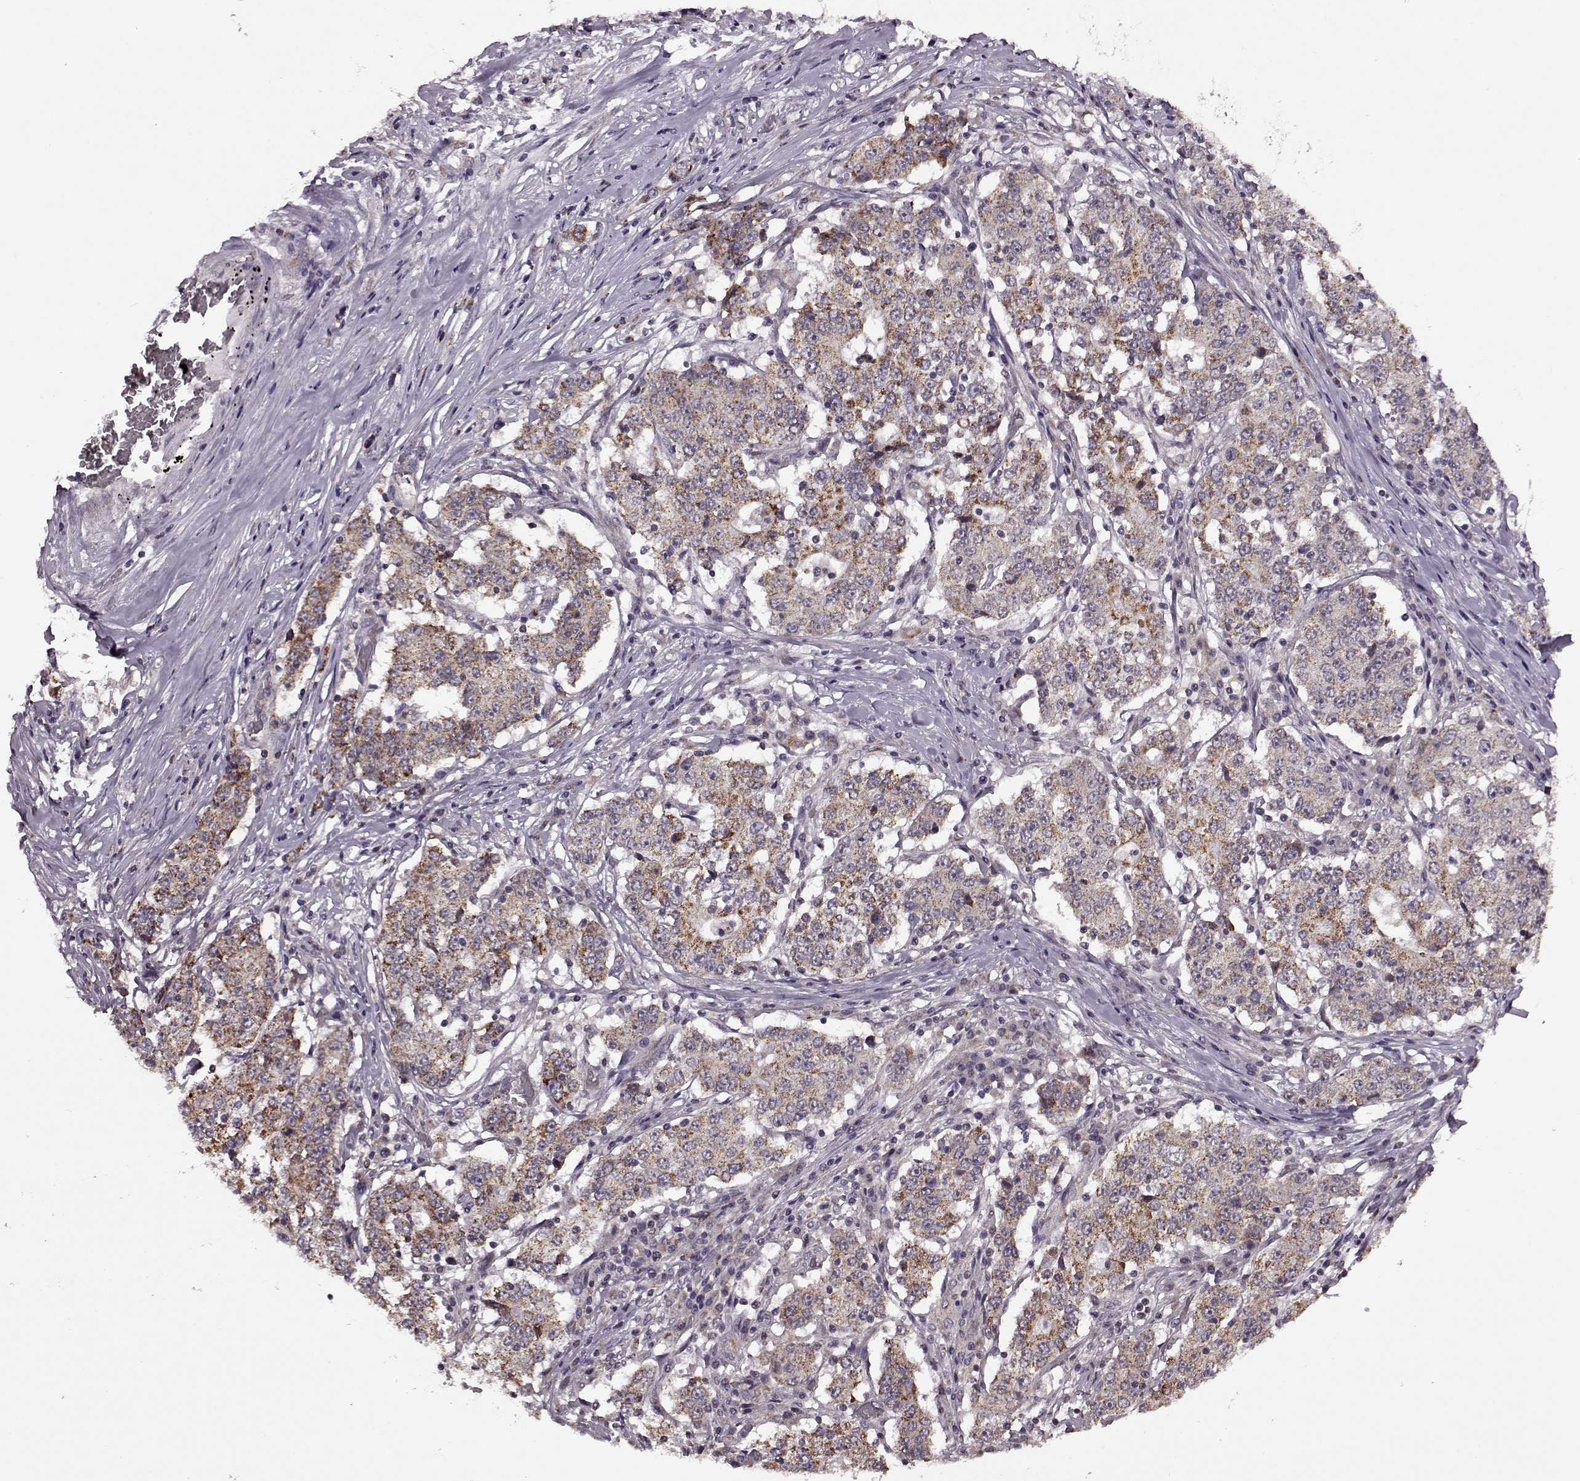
{"staining": {"intensity": "moderate", "quantity": ">75%", "location": "cytoplasmic/membranous"}, "tissue": "stomach cancer", "cell_type": "Tumor cells", "image_type": "cancer", "snomed": [{"axis": "morphology", "description": "Adenocarcinoma, NOS"}, {"axis": "topography", "description": "Stomach"}], "caption": "Protein staining shows moderate cytoplasmic/membranous staining in about >75% of tumor cells in stomach adenocarcinoma.", "gene": "MTSS1", "patient": {"sex": "male", "age": 59}}